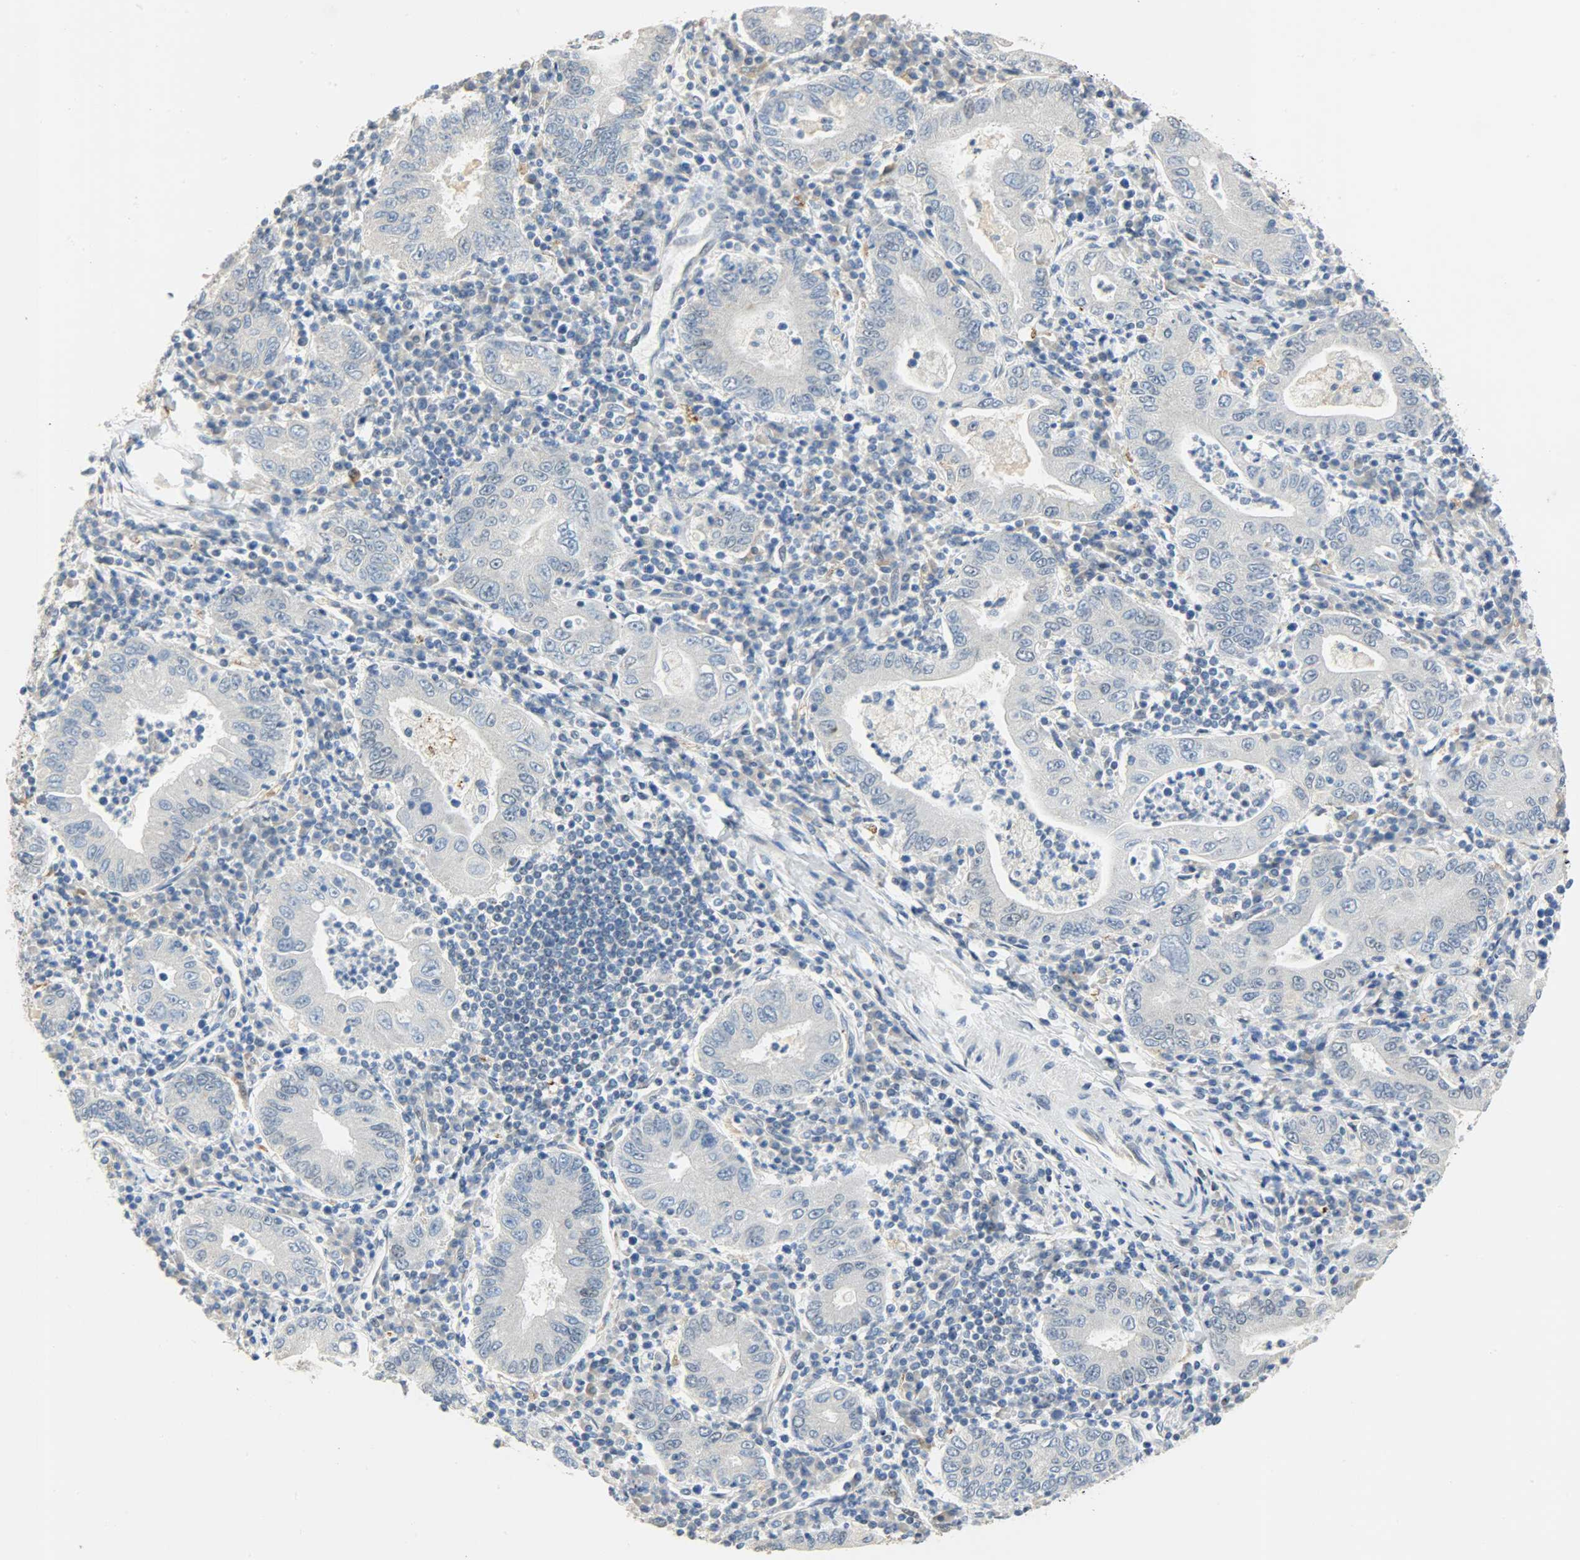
{"staining": {"intensity": "negative", "quantity": "none", "location": "none"}, "tissue": "stomach cancer", "cell_type": "Tumor cells", "image_type": "cancer", "snomed": [{"axis": "morphology", "description": "Normal tissue, NOS"}, {"axis": "morphology", "description": "Adenocarcinoma, NOS"}, {"axis": "topography", "description": "Esophagus"}, {"axis": "topography", "description": "Stomach, upper"}, {"axis": "topography", "description": "Peripheral nerve tissue"}], "caption": "This is an immunohistochemistry (IHC) histopathology image of human stomach cancer. There is no expression in tumor cells.", "gene": "GIT2", "patient": {"sex": "male", "age": 62}}